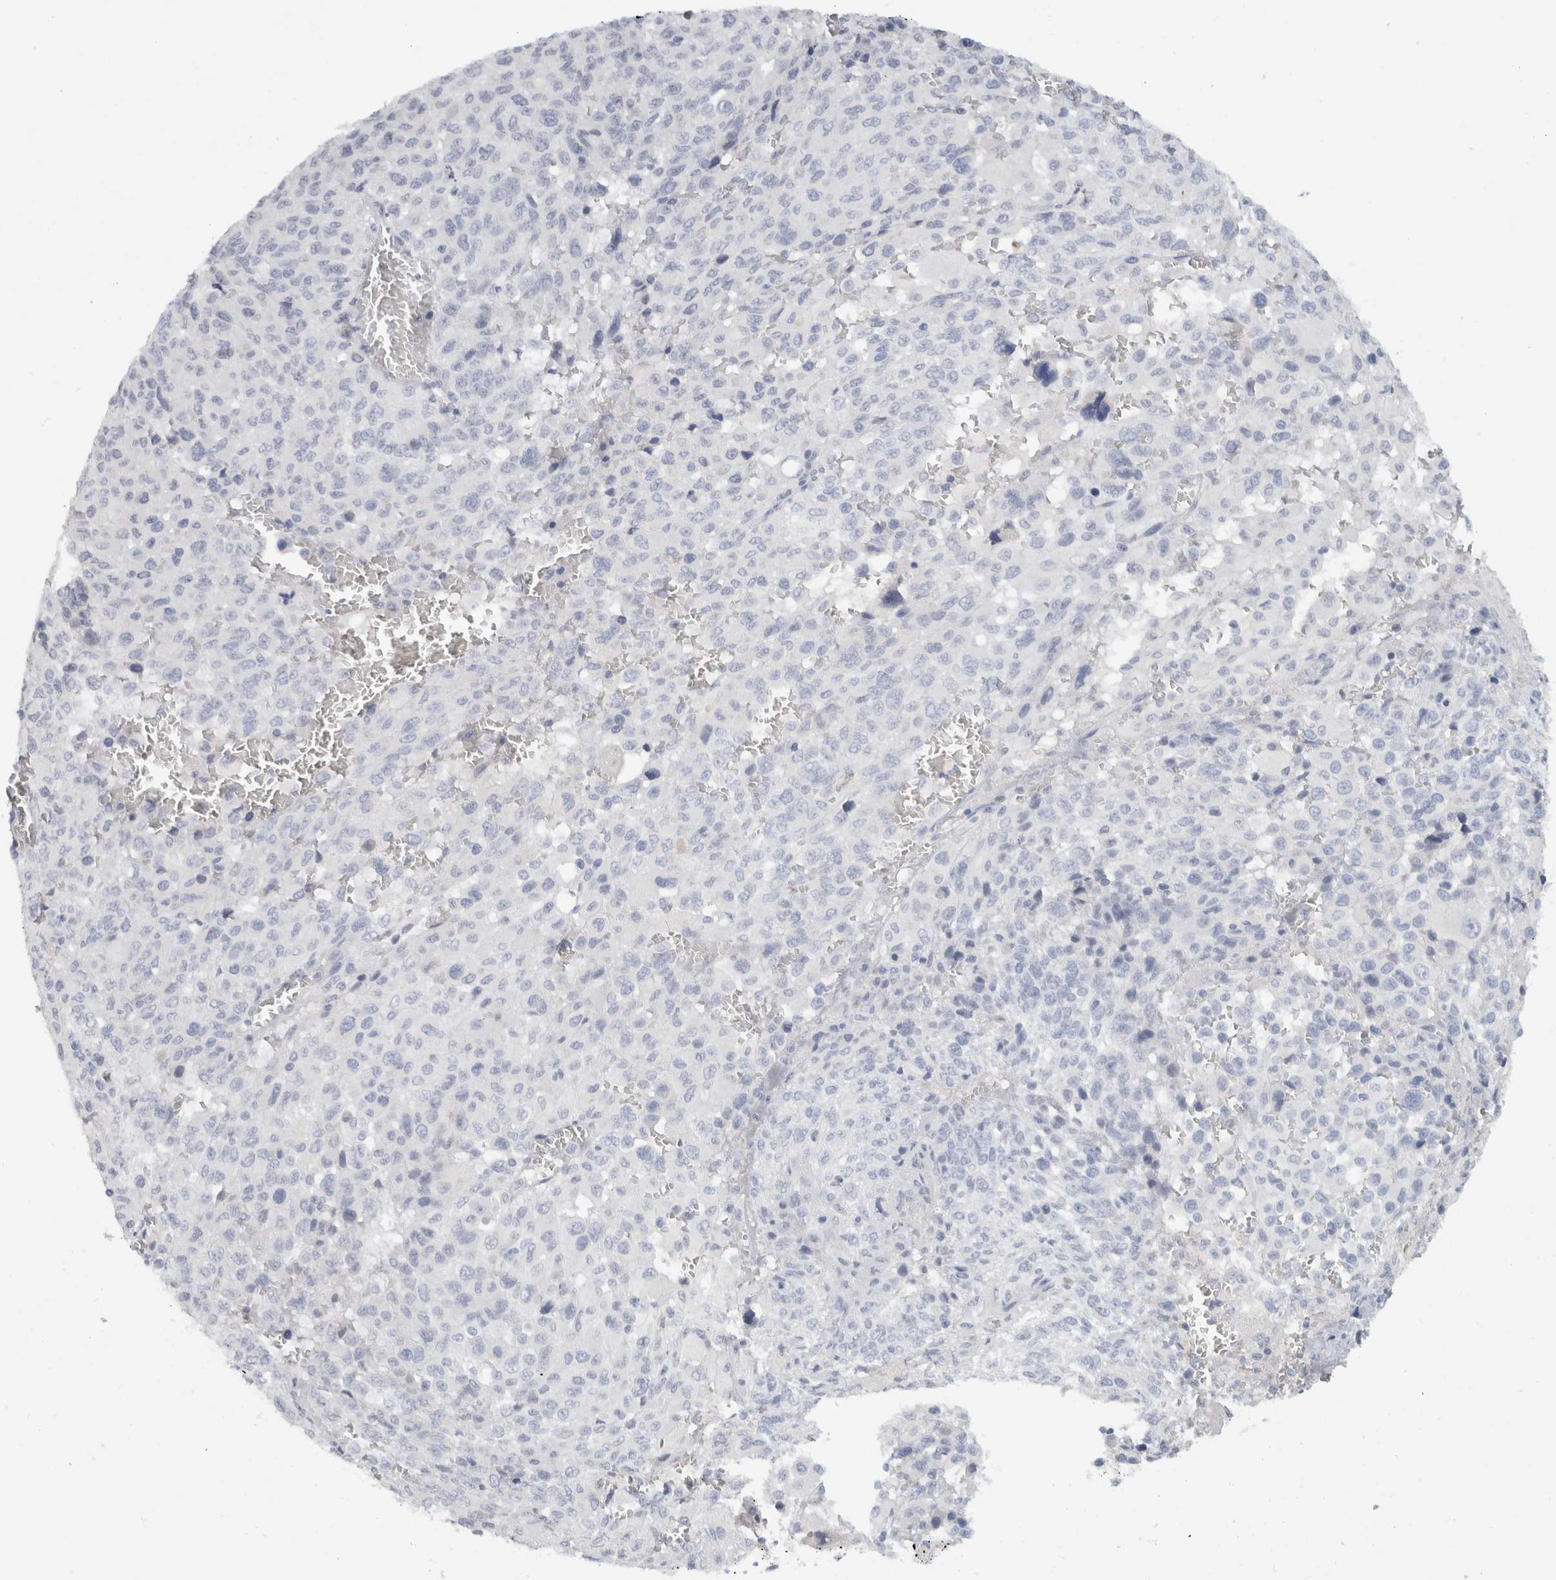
{"staining": {"intensity": "negative", "quantity": "none", "location": "none"}, "tissue": "melanoma", "cell_type": "Tumor cells", "image_type": "cancer", "snomed": [{"axis": "morphology", "description": "Malignant melanoma, Metastatic site"}, {"axis": "topography", "description": "Skin"}], "caption": "Immunohistochemical staining of human malignant melanoma (metastatic site) displays no significant staining in tumor cells. The staining was performed using DAB to visualize the protein expression in brown, while the nuclei were stained in blue with hematoxylin (Magnification: 20x).", "gene": "STK31", "patient": {"sex": "female", "age": 74}}